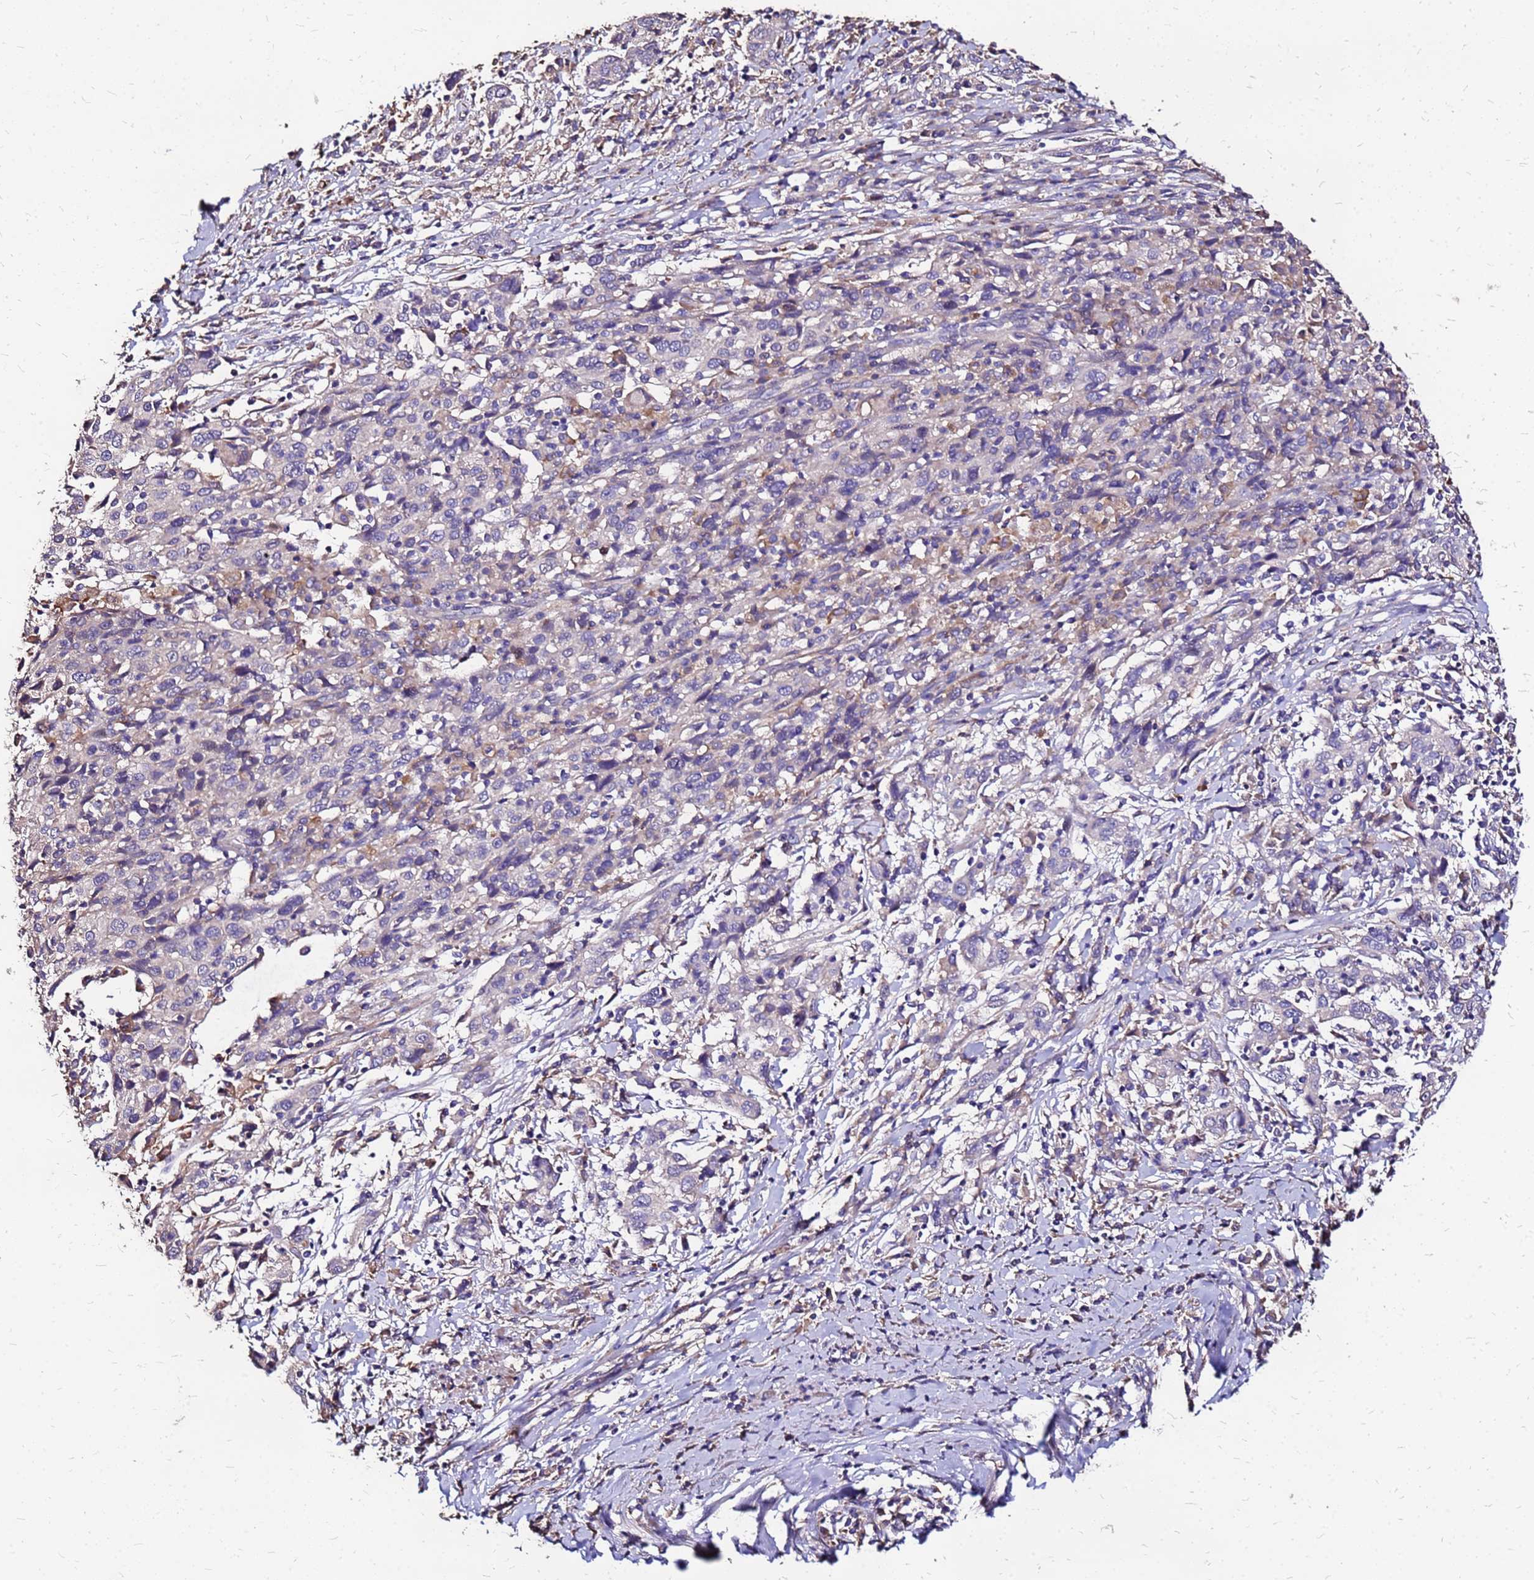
{"staining": {"intensity": "negative", "quantity": "none", "location": "none"}, "tissue": "cervical cancer", "cell_type": "Tumor cells", "image_type": "cancer", "snomed": [{"axis": "morphology", "description": "Squamous cell carcinoma, NOS"}, {"axis": "topography", "description": "Cervix"}], "caption": "This is an IHC histopathology image of squamous cell carcinoma (cervical). There is no expression in tumor cells.", "gene": "ARHGEF5", "patient": {"sex": "female", "age": 46}}